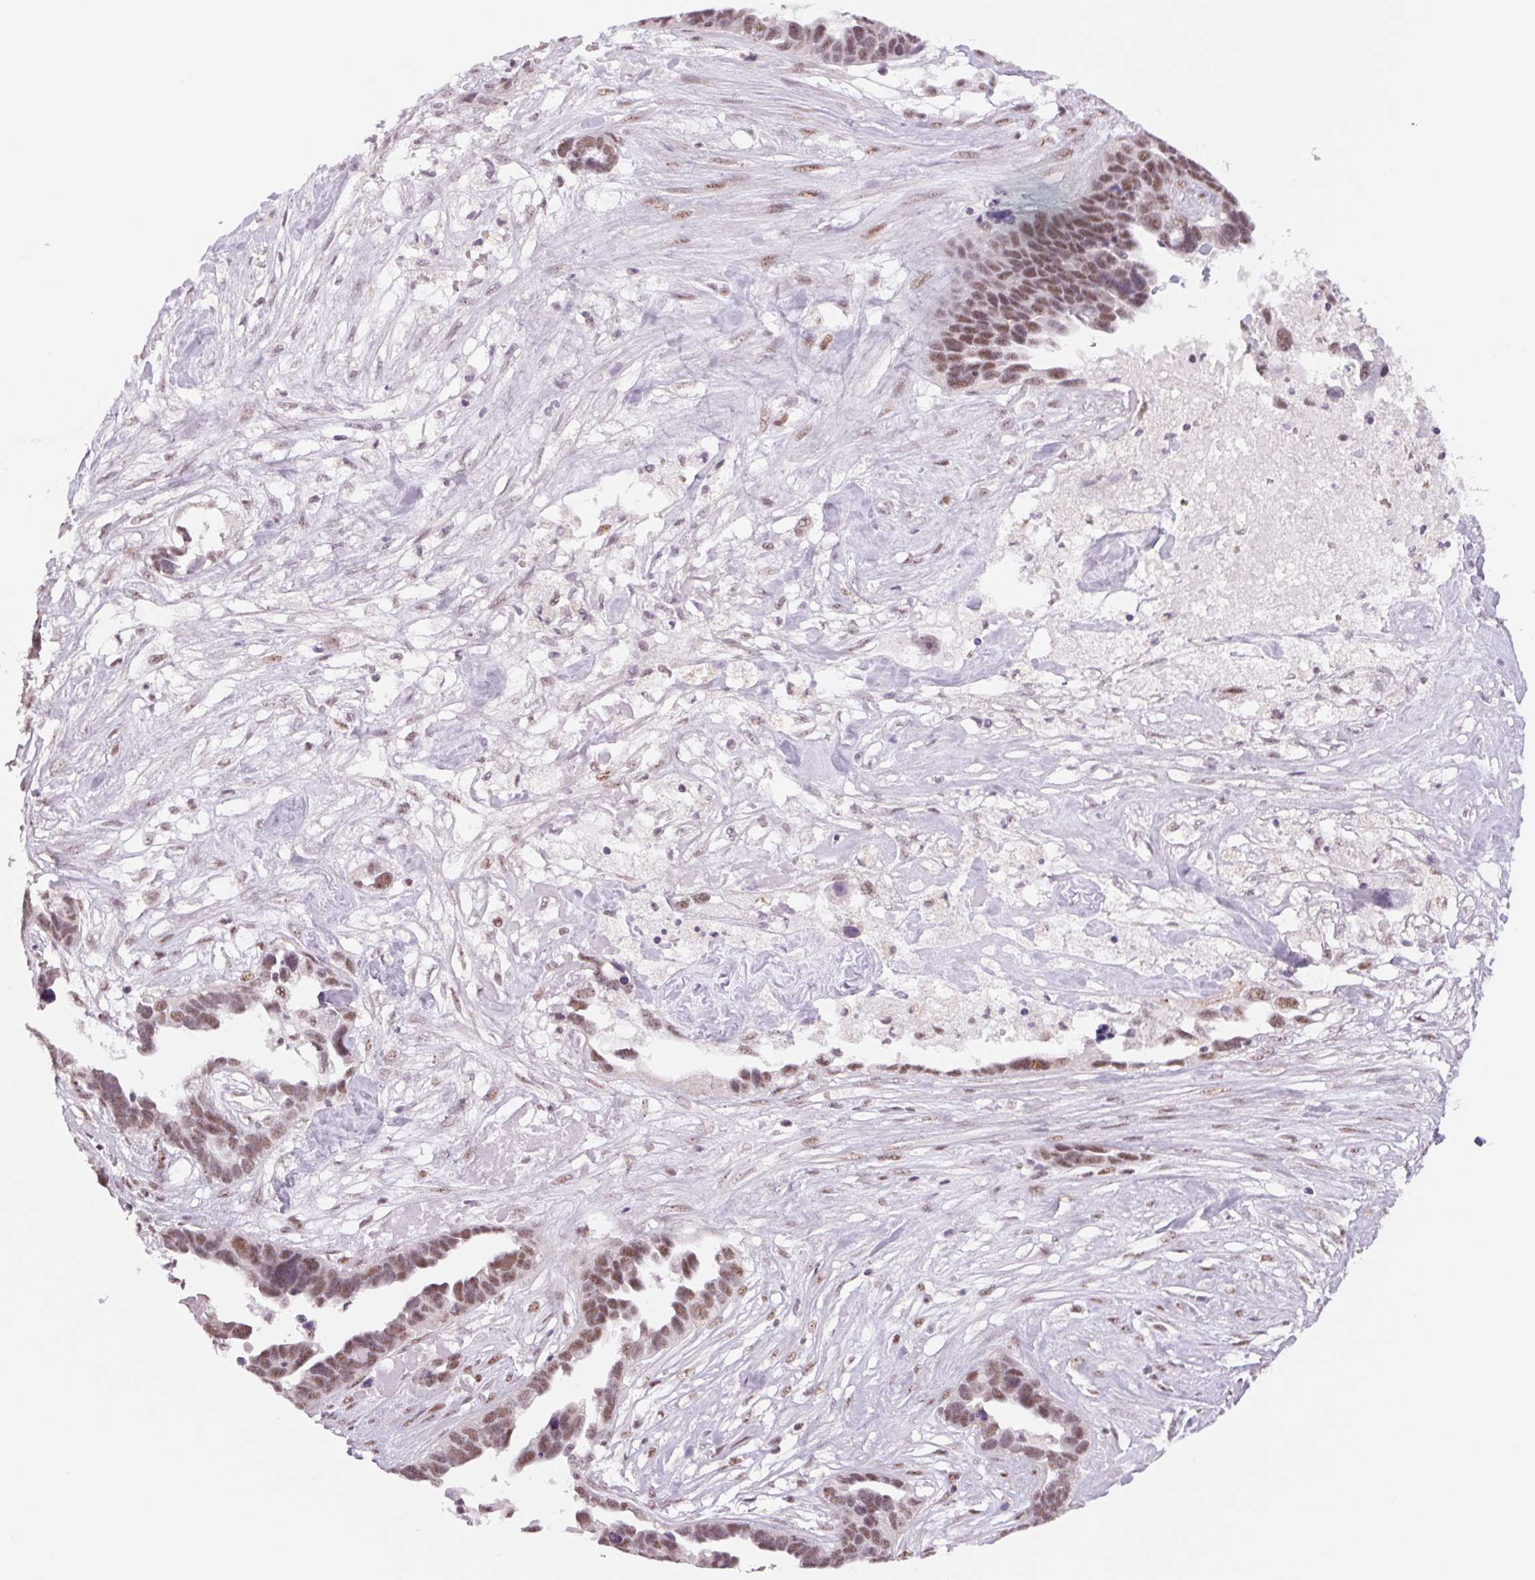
{"staining": {"intensity": "weak", "quantity": ">75%", "location": "nuclear"}, "tissue": "ovarian cancer", "cell_type": "Tumor cells", "image_type": "cancer", "snomed": [{"axis": "morphology", "description": "Cystadenocarcinoma, serous, NOS"}, {"axis": "topography", "description": "Ovary"}], "caption": "This photomicrograph reveals ovarian cancer stained with immunohistochemistry (IHC) to label a protein in brown. The nuclear of tumor cells show weak positivity for the protein. Nuclei are counter-stained blue.", "gene": "ZC3H14", "patient": {"sex": "female", "age": 54}}